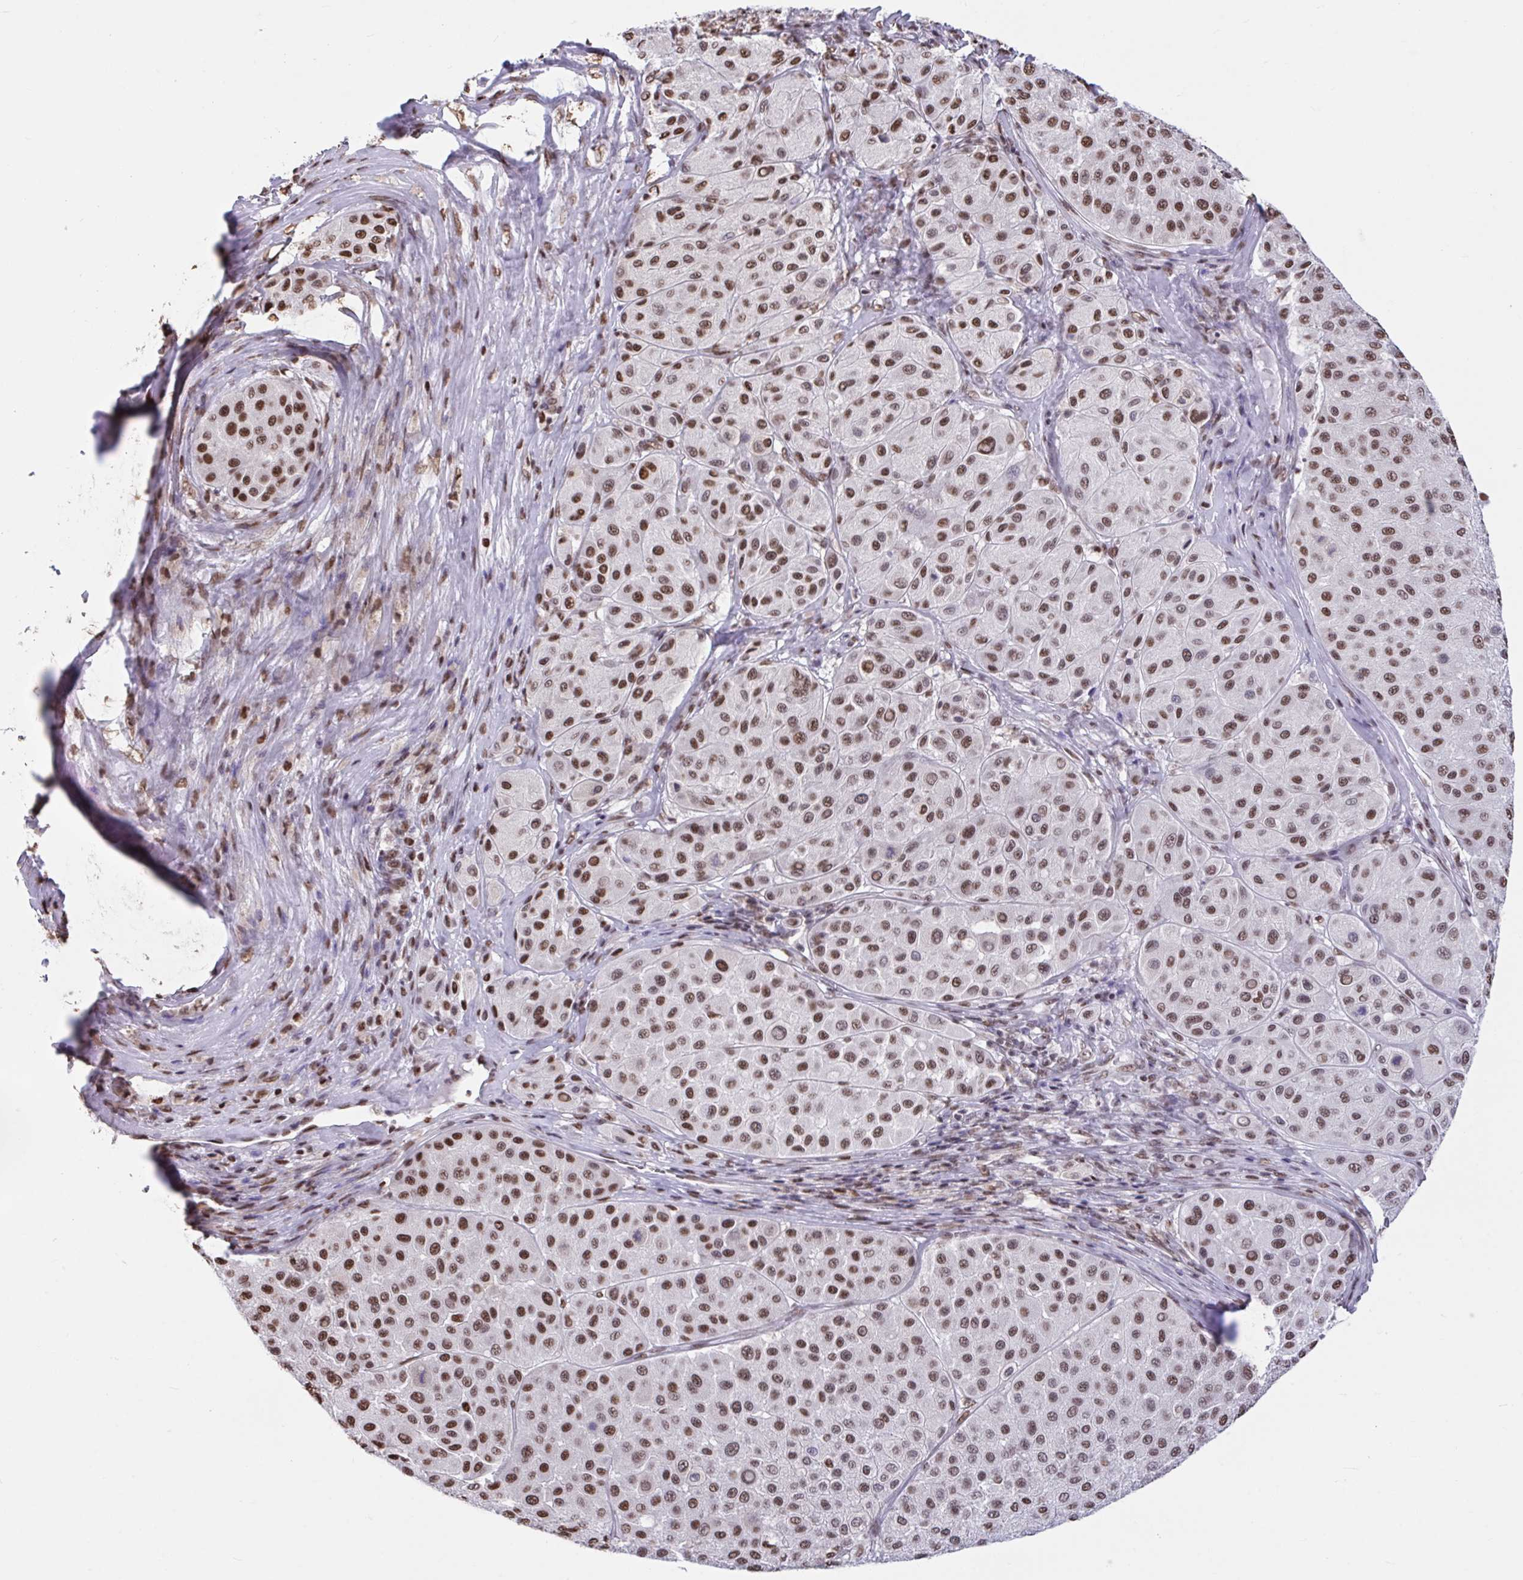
{"staining": {"intensity": "moderate", "quantity": ">75%", "location": "nuclear"}, "tissue": "melanoma", "cell_type": "Tumor cells", "image_type": "cancer", "snomed": [{"axis": "morphology", "description": "Malignant melanoma, Metastatic site"}, {"axis": "topography", "description": "Smooth muscle"}], "caption": "There is medium levels of moderate nuclear staining in tumor cells of melanoma, as demonstrated by immunohistochemical staining (brown color).", "gene": "HNRNPDL", "patient": {"sex": "male", "age": 41}}